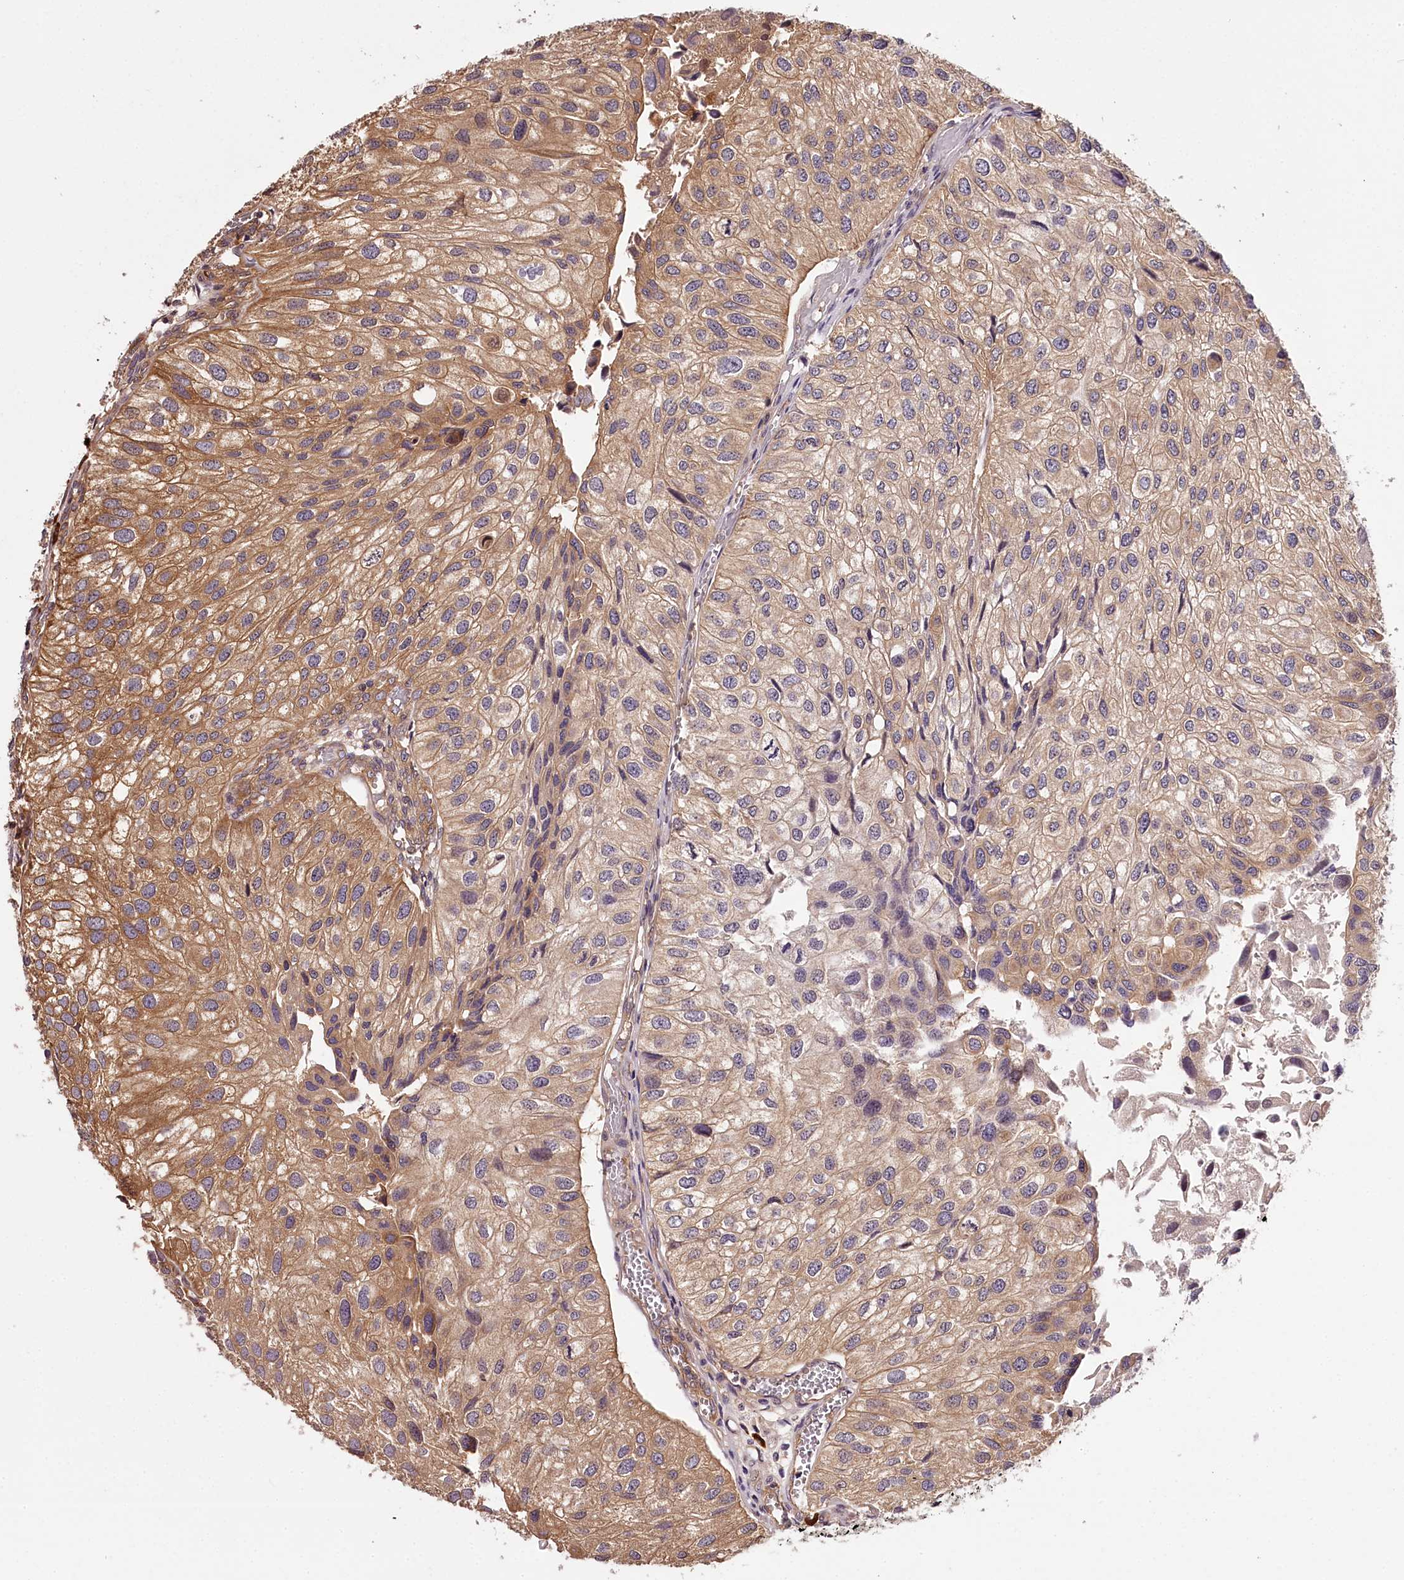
{"staining": {"intensity": "moderate", "quantity": "25%-75%", "location": "cytoplasmic/membranous"}, "tissue": "urothelial cancer", "cell_type": "Tumor cells", "image_type": "cancer", "snomed": [{"axis": "morphology", "description": "Urothelial carcinoma, Low grade"}, {"axis": "topography", "description": "Urinary bladder"}], "caption": "Brown immunohistochemical staining in urothelial carcinoma (low-grade) reveals moderate cytoplasmic/membranous staining in about 25%-75% of tumor cells.", "gene": "TARS1", "patient": {"sex": "female", "age": 89}}